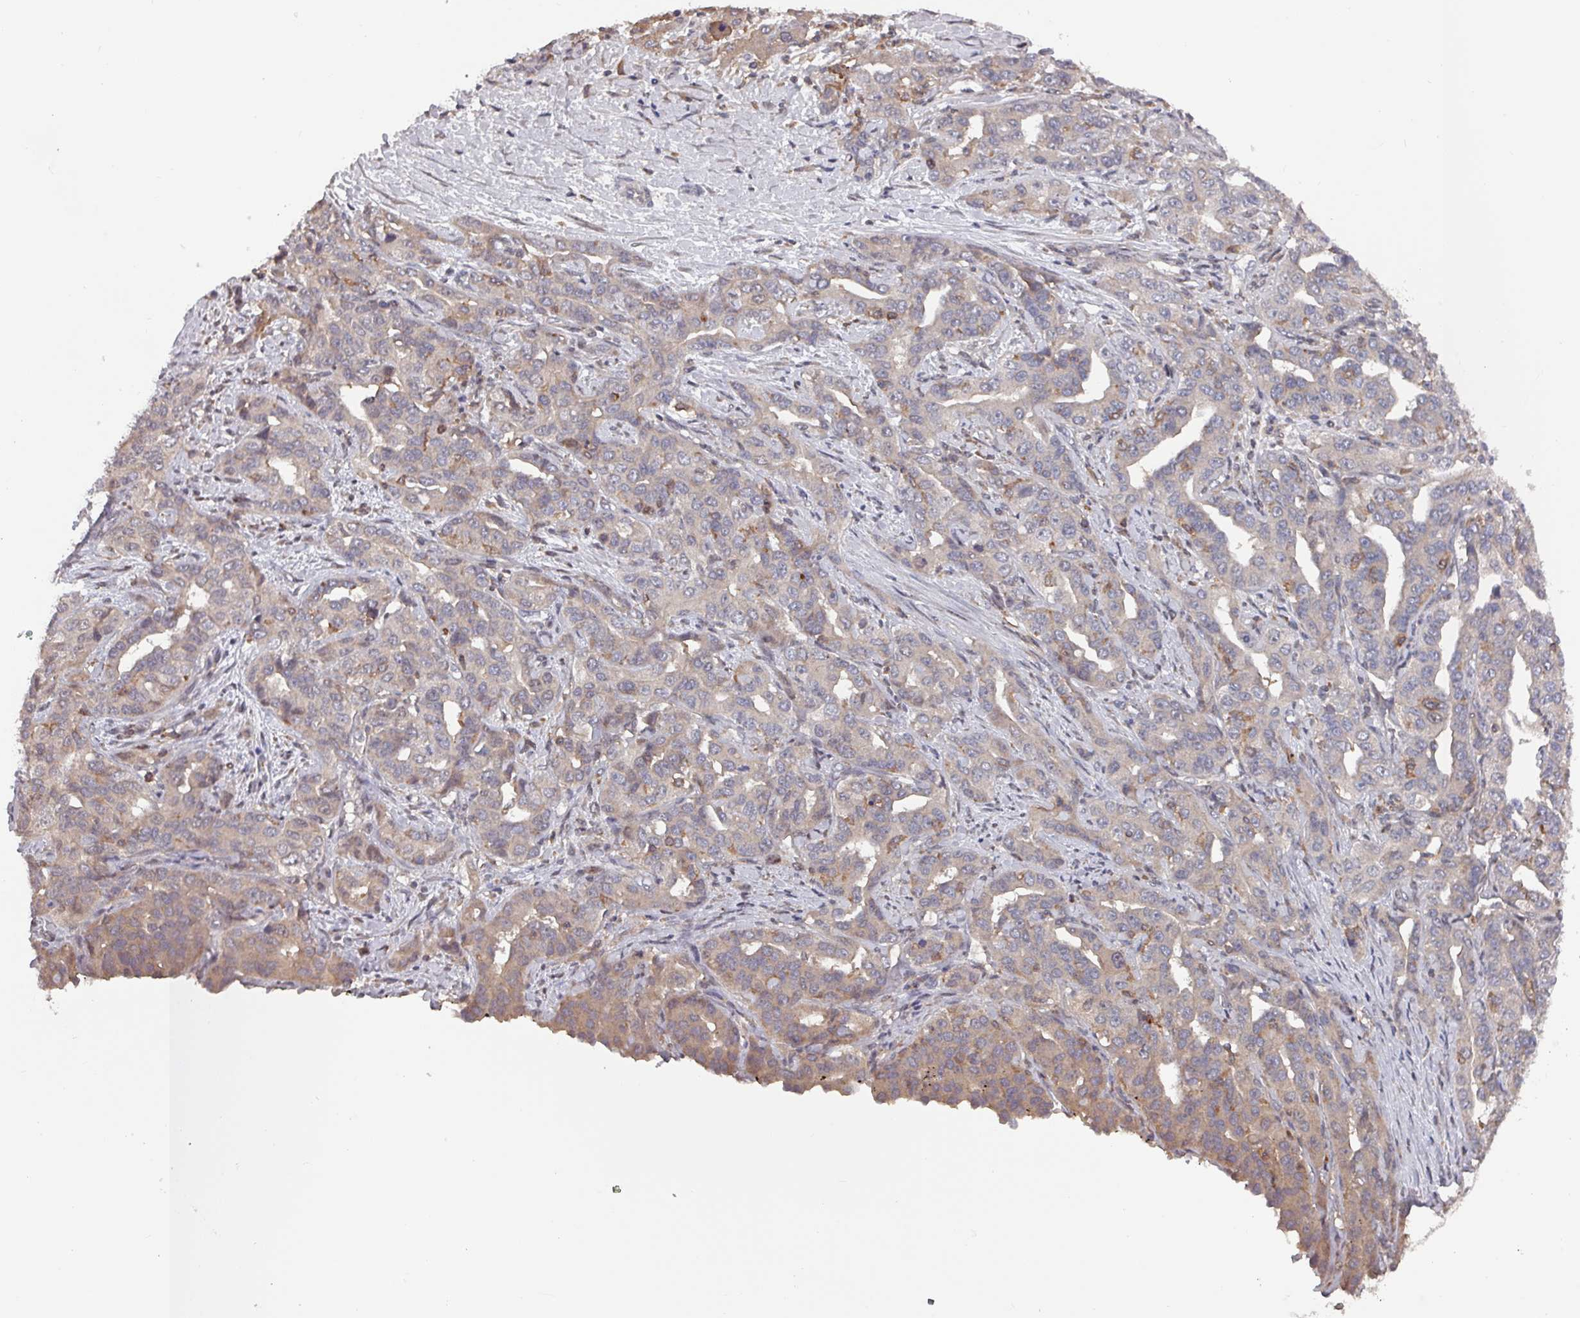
{"staining": {"intensity": "weak", "quantity": "25%-75%", "location": "cytoplasmic/membranous"}, "tissue": "liver cancer", "cell_type": "Tumor cells", "image_type": "cancer", "snomed": [{"axis": "morphology", "description": "Cholangiocarcinoma"}, {"axis": "topography", "description": "Liver"}], "caption": "The photomicrograph exhibits staining of liver cancer (cholangiocarcinoma), revealing weak cytoplasmic/membranous protein staining (brown color) within tumor cells.", "gene": "PRRX1", "patient": {"sex": "male", "age": 59}}